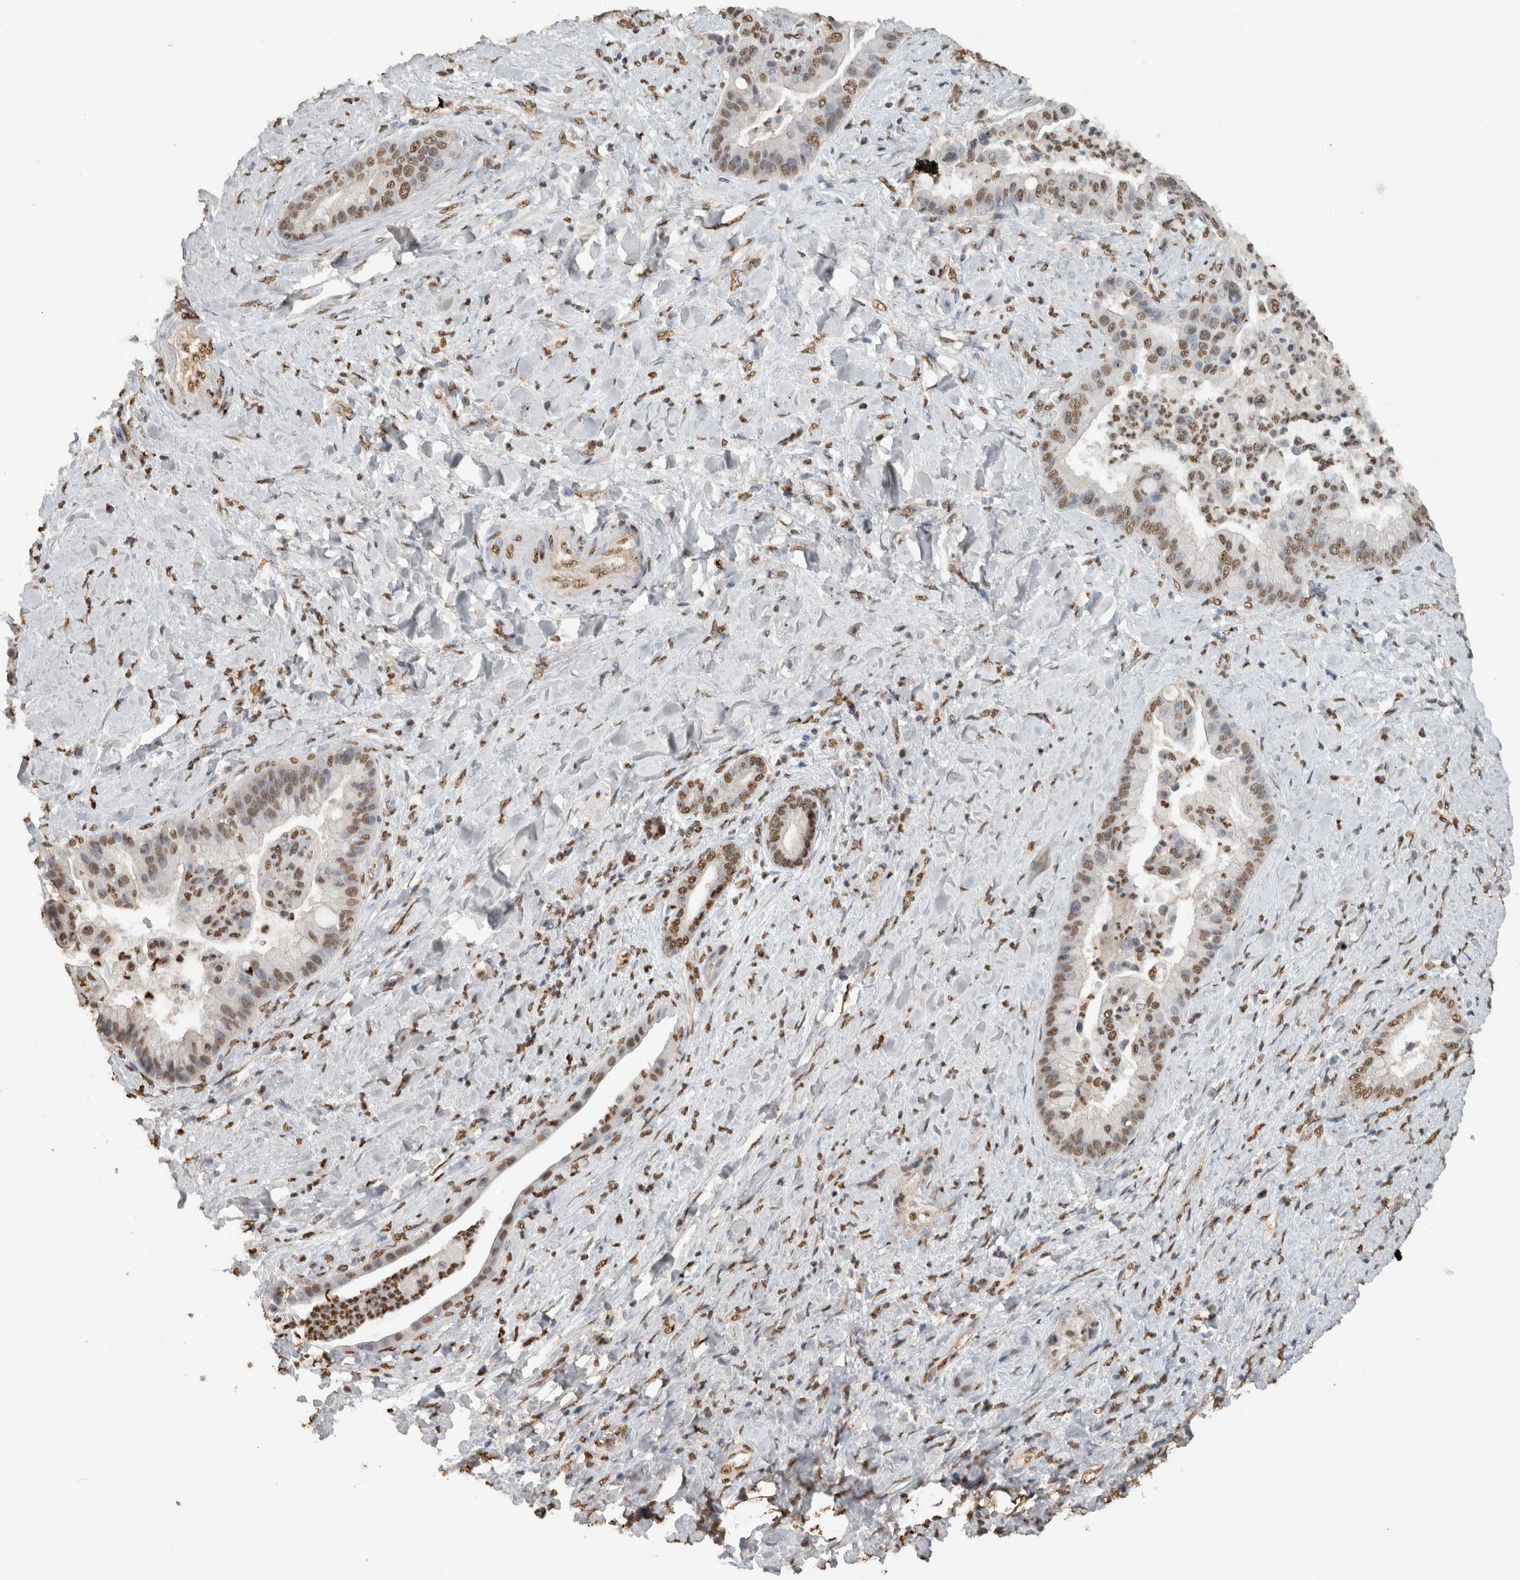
{"staining": {"intensity": "moderate", "quantity": ">75%", "location": "nuclear"}, "tissue": "liver cancer", "cell_type": "Tumor cells", "image_type": "cancer", "snomed": [{"axis": "morphology", "description": "Cholangiocarcinoma"}, {"axis": "topography", "description": "Liver"}], "caption": "Approximately >75% of tumor cells in human liver cholangiocarcinoma exhibit moderate nuclear protein staining as visualized by brown immunohistochemical staining.", "gene": "HAND2", "patient": {"sex": "female", "age": 54}}